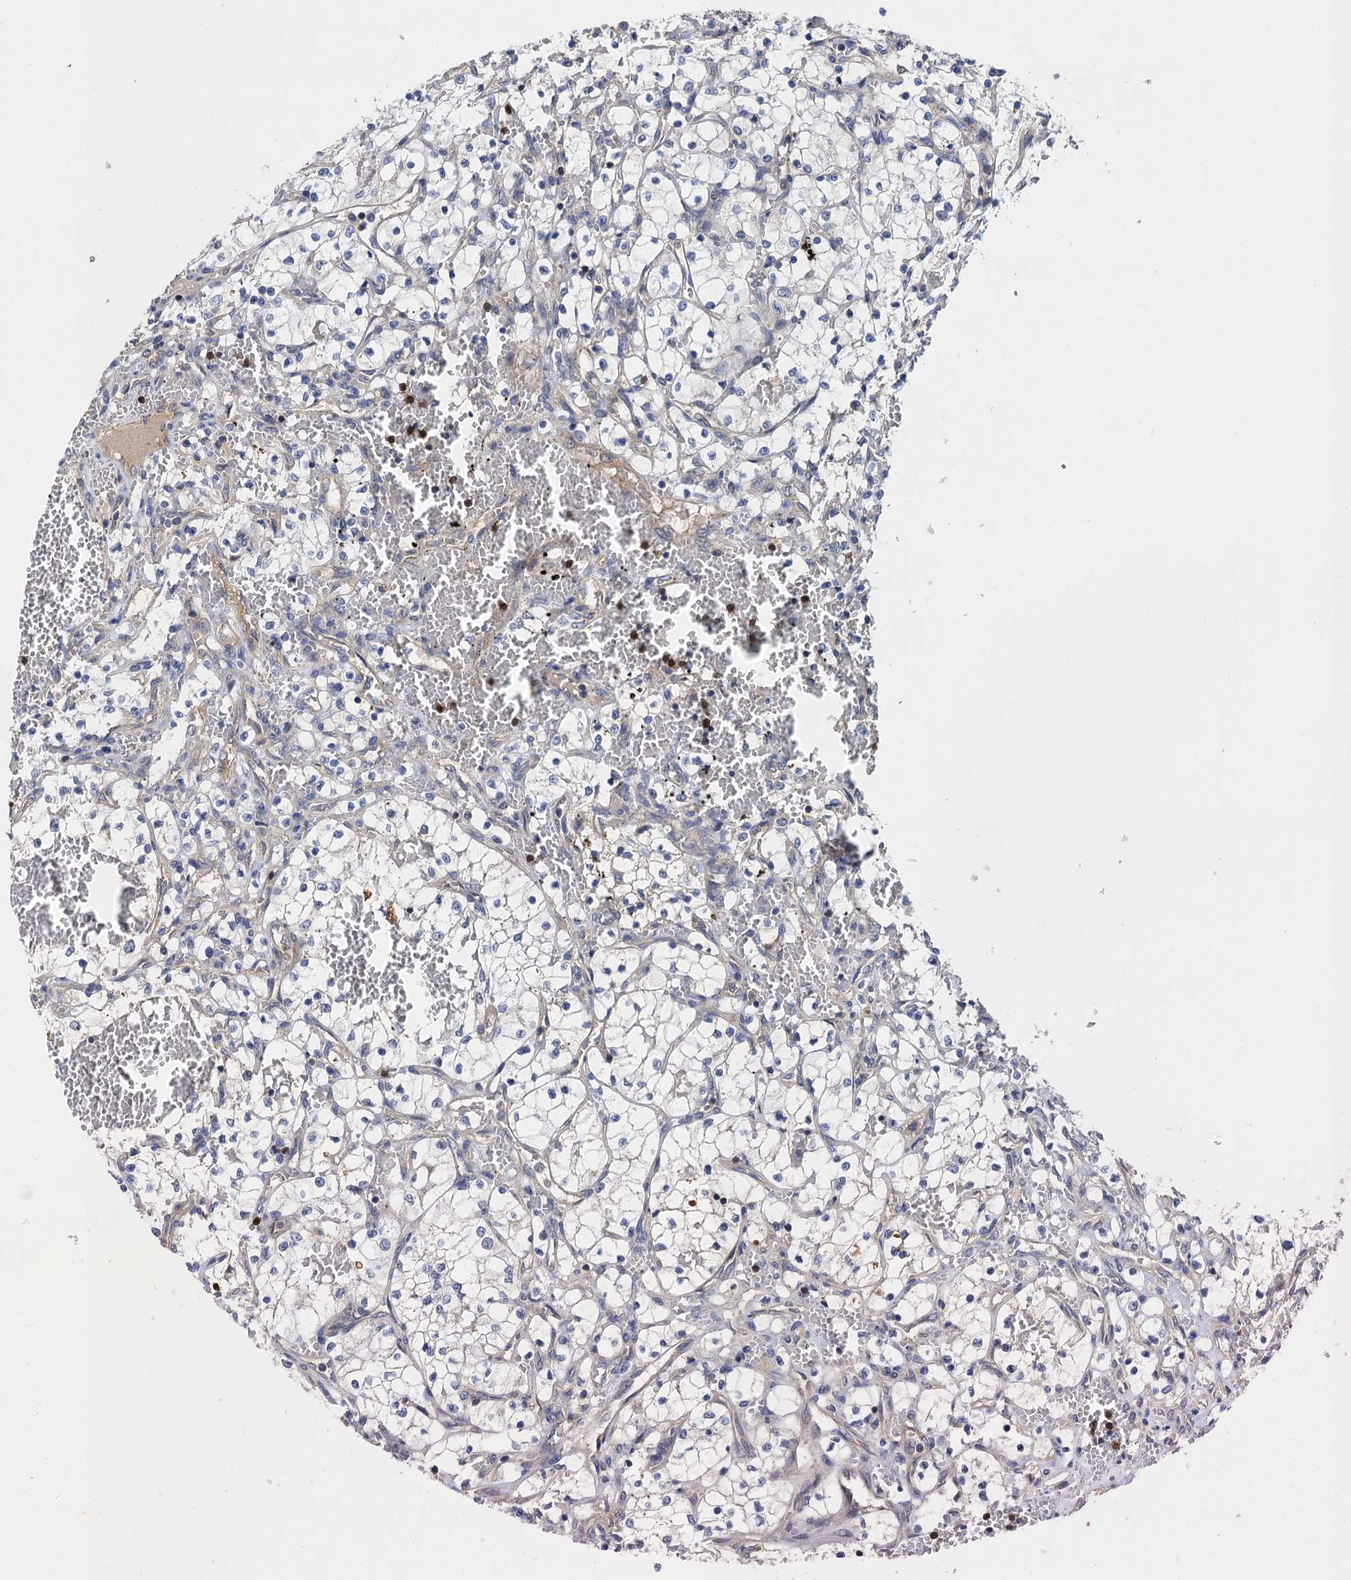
{"staining": {"intensity": "negative", "quantity": "none", "location": "none"}, "tissue": "renal cancer", "cell_type": "Tumor cells", "image_type": "cancer", "snomed": [{"axis": "morphology", "description": "Adenocarcinoma, NOS"}, {"axis": "topography", "description": "Kidney"}], "caption": "Image shows no protein positivity in tumor cells of renal adenocarcinoma tissue.", "gene": "DGKA", "patient": {"sex": "female", "age": 69}}